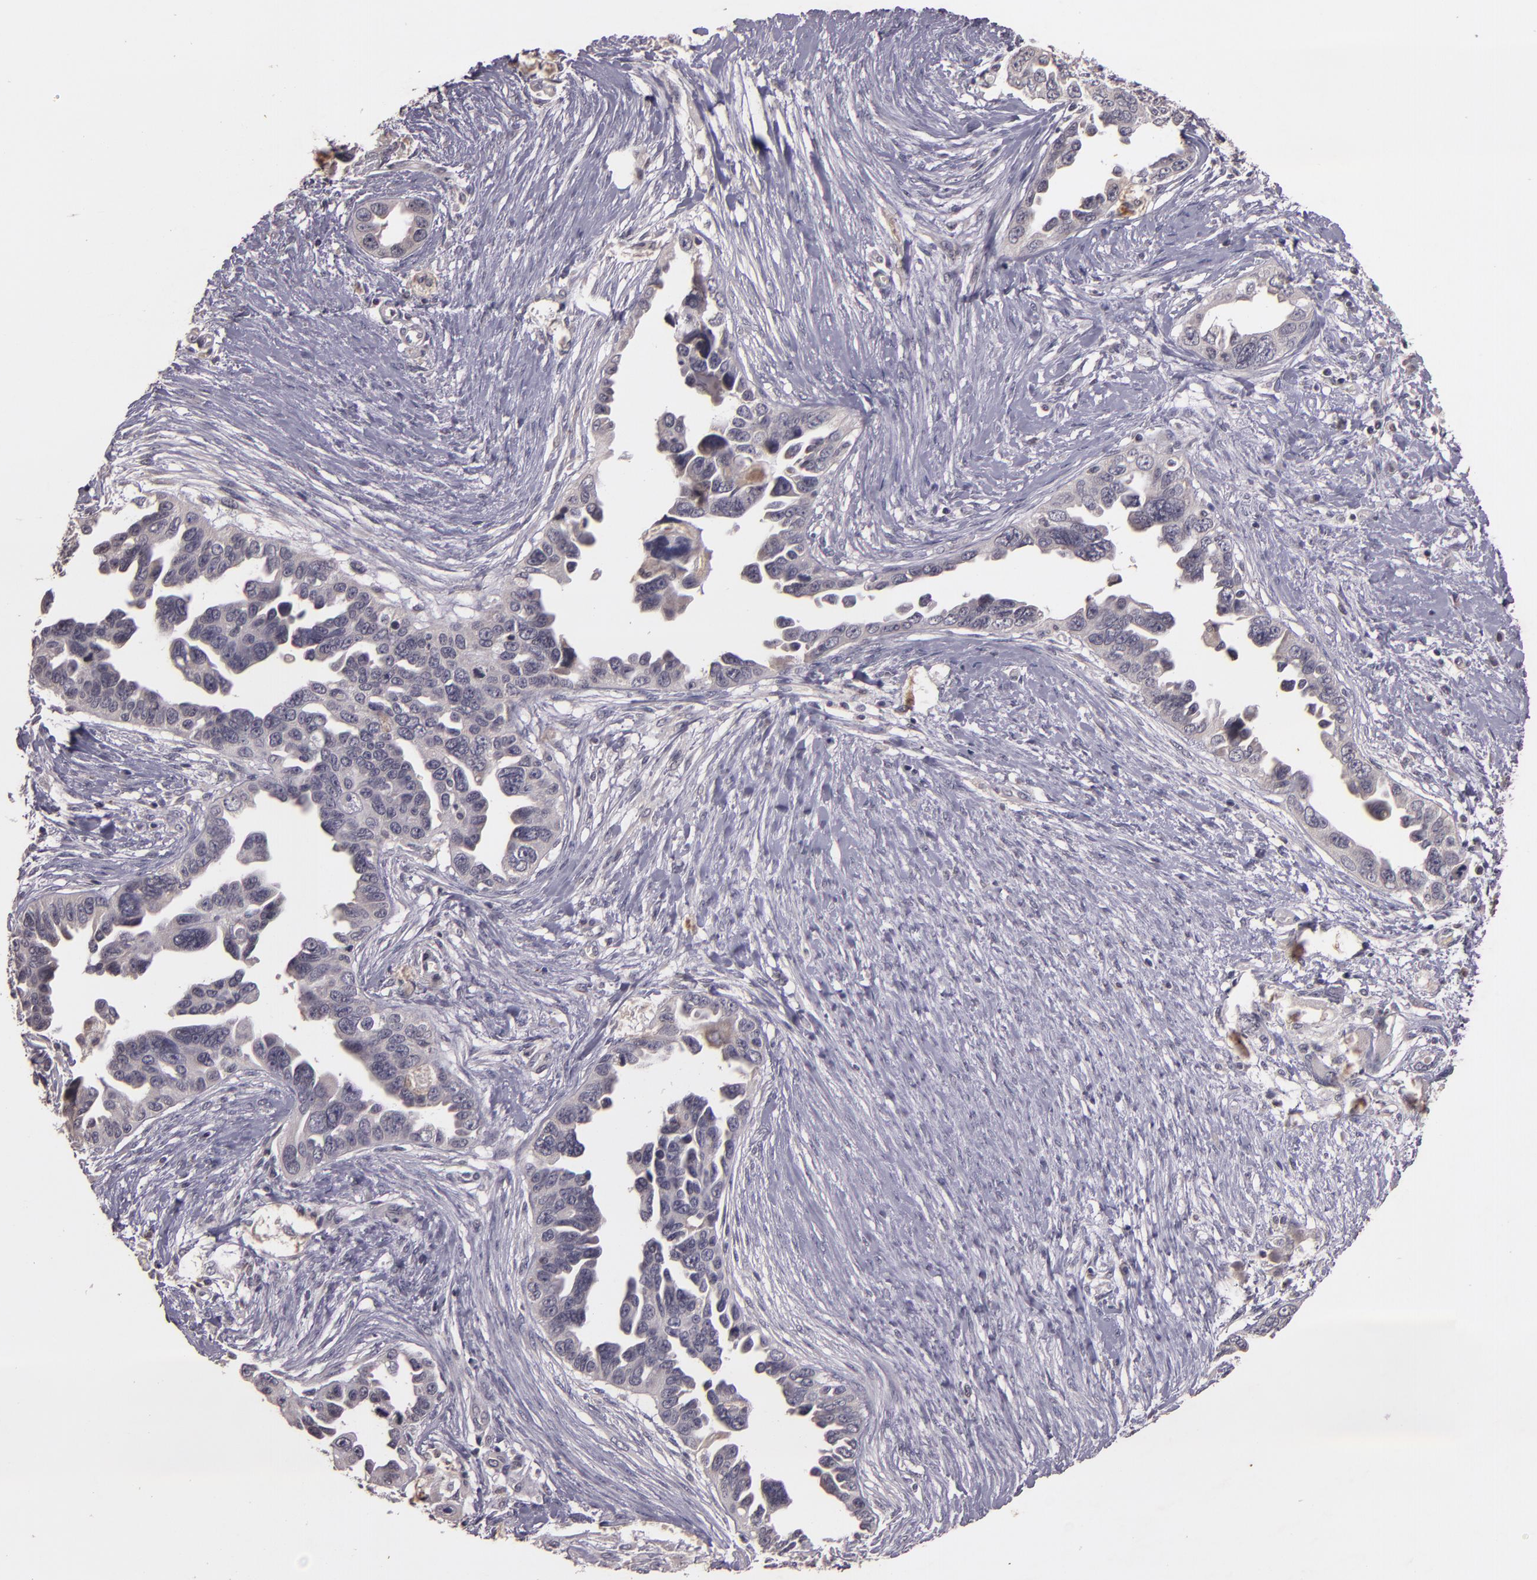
{"staining": {"intensity": "negative", "quantity": "none", "location": "none"}, "tissue": "ovarian cancer", "cell_type": "Tumor cells", "image_type": "cancer", "snomed": [{"axis": "morphology", "description": "Cystadenocarcinoma, serous, NOS"}, {"axis": "topography", "description": "Ovary"}], "caption": "IHC image of serous cystadenocarcinoma (ovarian) stained for a protein (brown), which displays no expression in tumor cells.", "gene": "TFF1", "patient": {"sex": "female", "age": 63}}